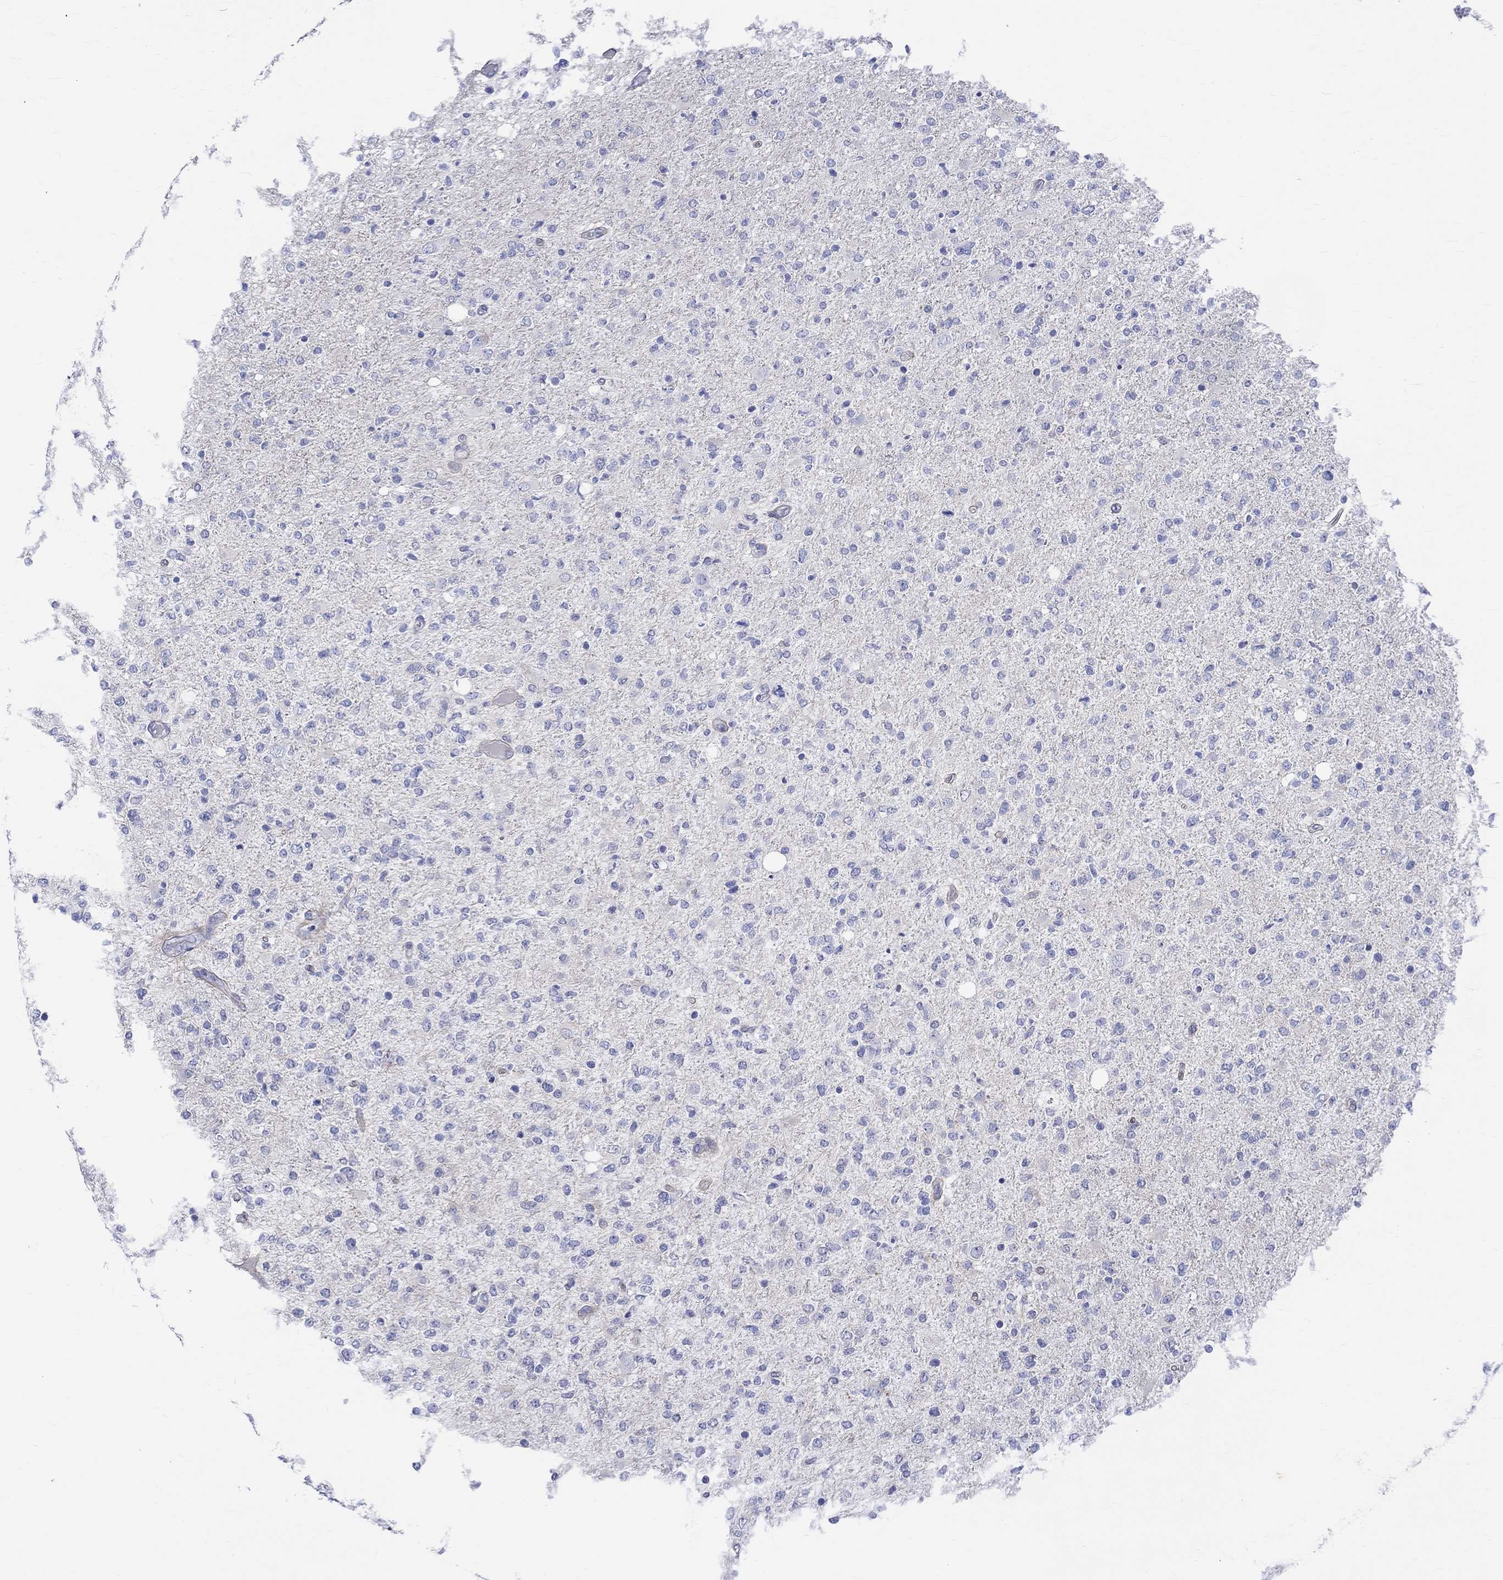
{"staining": {"intensity": "negative", "quantity": "none", "location": "none"}, "tissue": "glioma", "cell_type": "Tumor cells", "image_type": "cancer", "snomed": [{"axis": "morphology", "description": "Glioma, malignant, High grade"}, {"axis": "topography", "description": "Cerebral cortex"}], "caption": "Protein analysis of glioma demonstrates no significant positivity in tumor cells.", "gene": "SH2D7", "patient": {"sex": "male", "age": 70}}